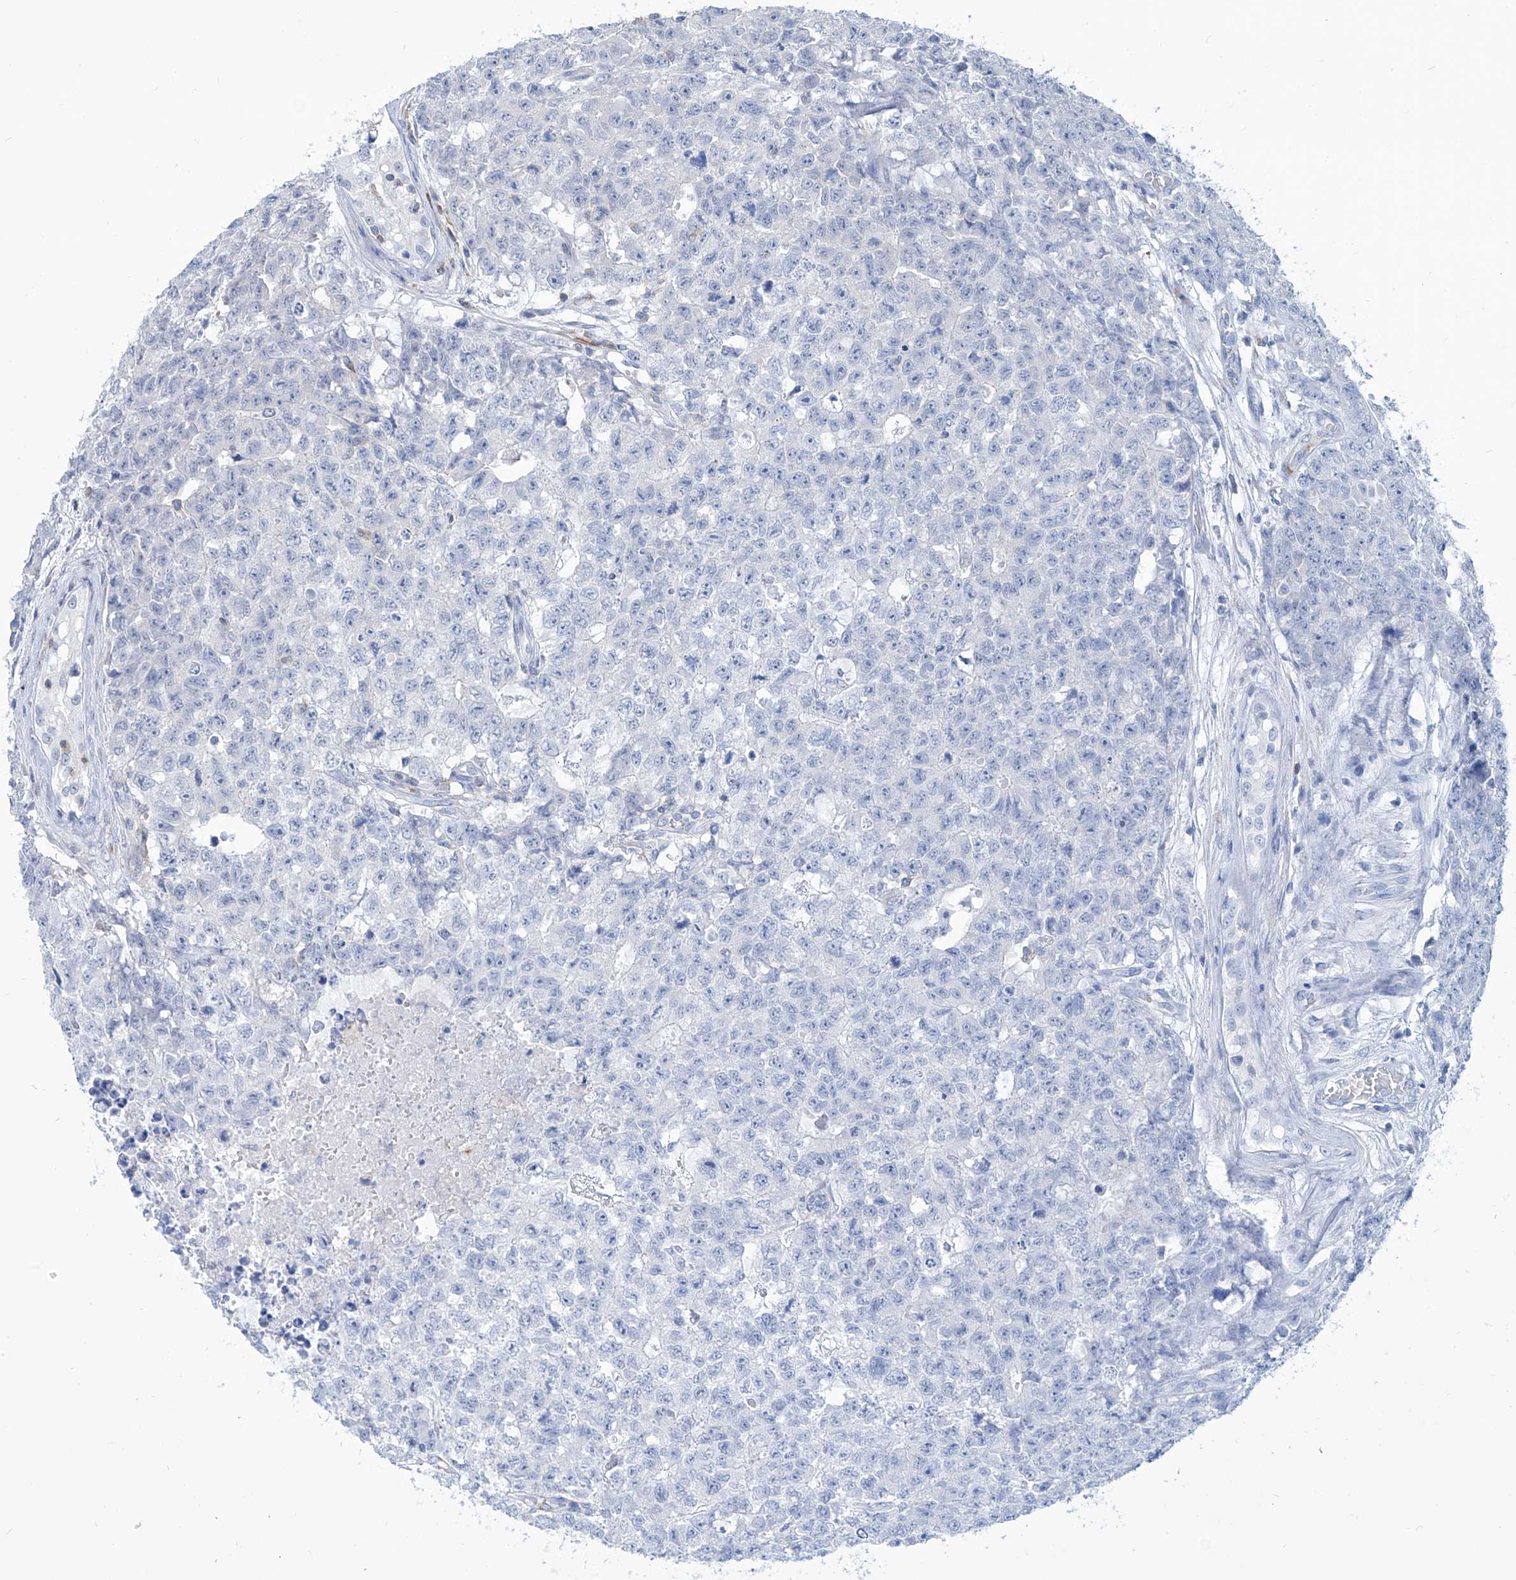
{"staining": {"intensity": "negative", "quantity": "none", "location": "none"}, "tissue": "testis cancer", "cell_type": "Tumor cells", "image_type": "cancer", "snomed": [{"axis": "morphology", "description": "Carcinoma, Embryonal, NOS"}, {"axis": "topography", "description": "Testis"}], "caption": "This is a histopathology image of IHC staining of testis embryonal carcinoma, which shows no expression in tumor cells.", "gene": "ZBTB48", "patient": {"sex": "male", "age": 28}}